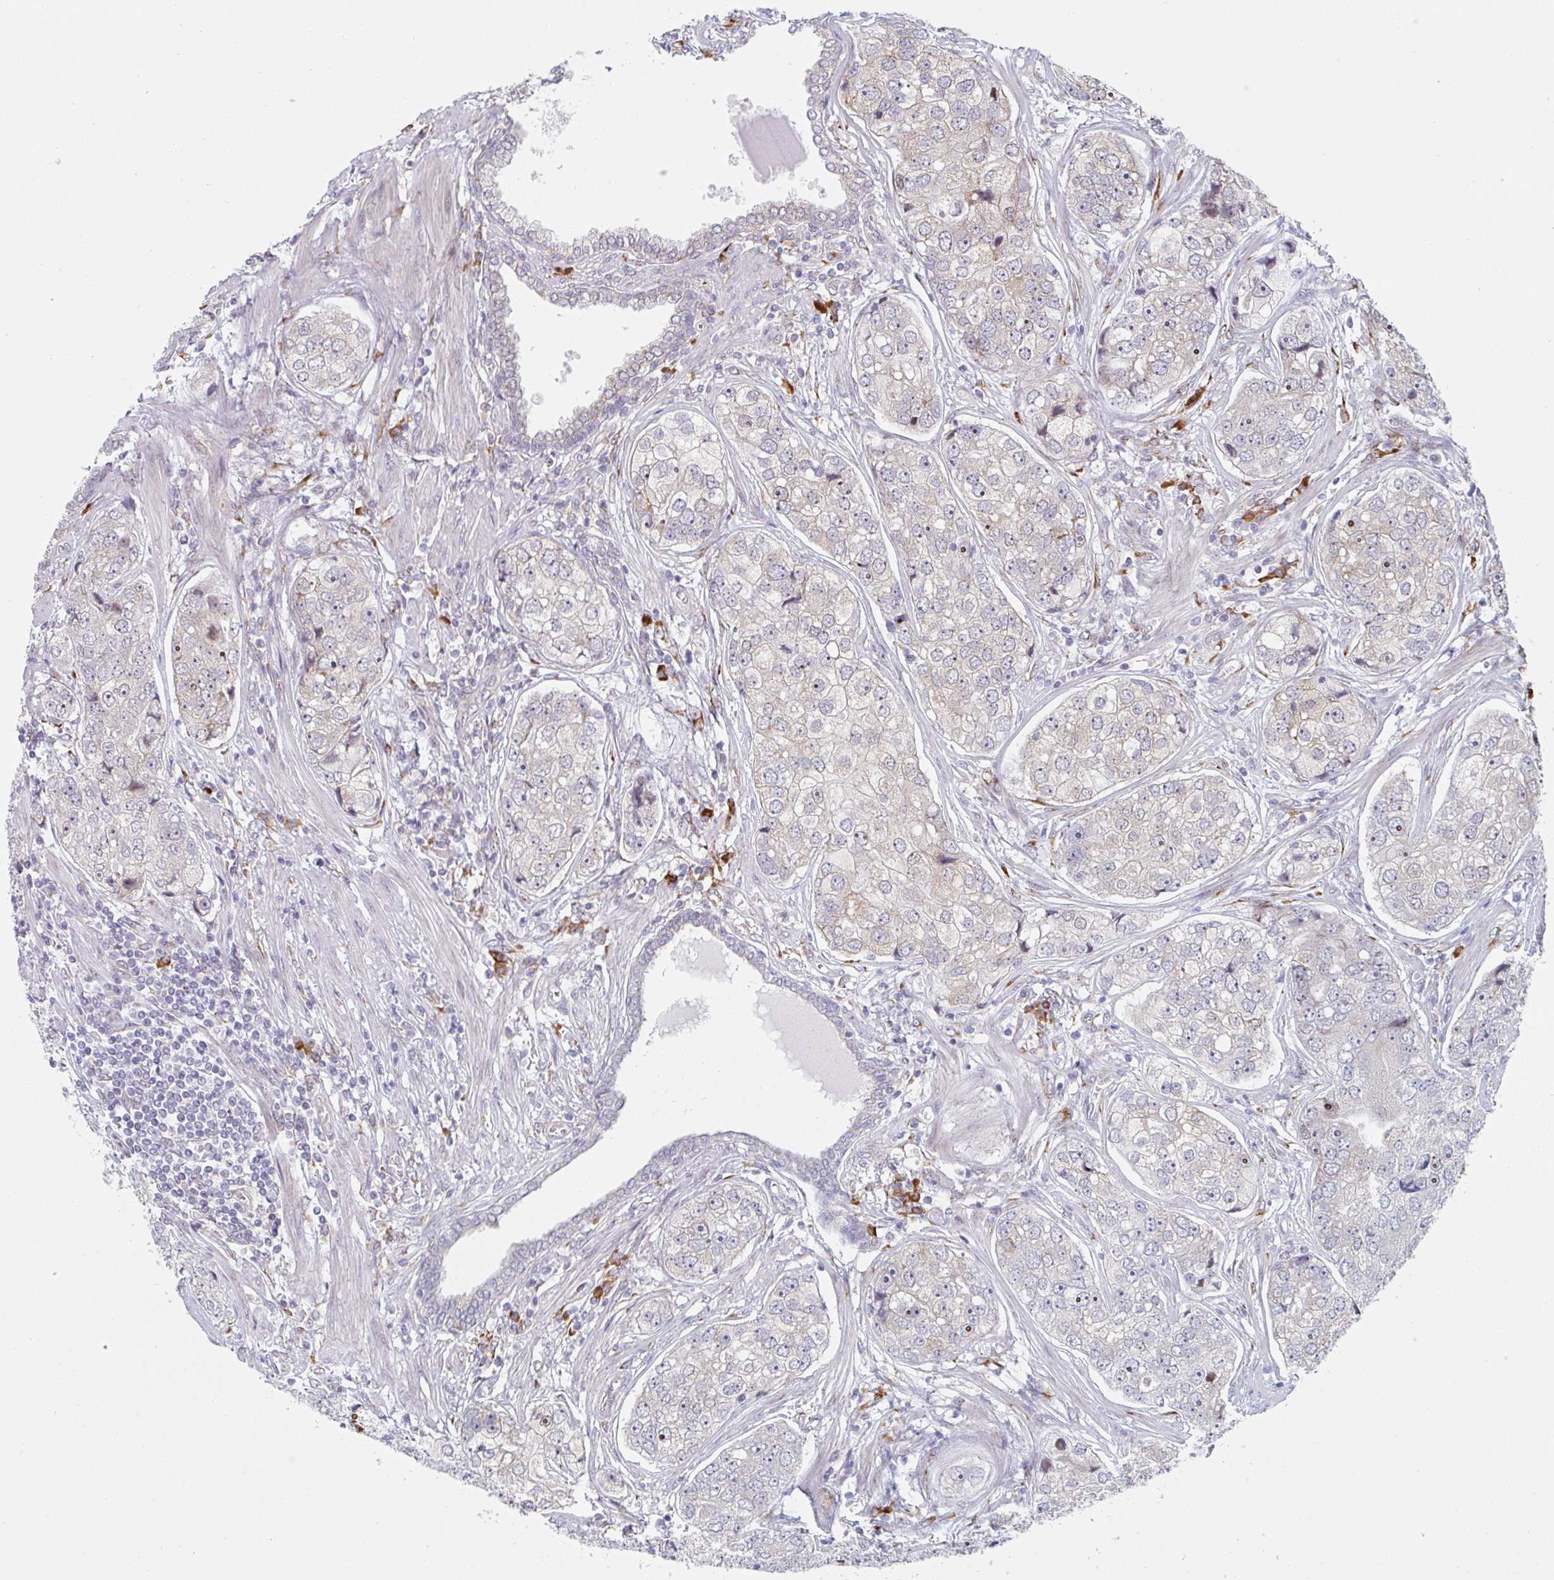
{"staining": {"intensity": "negative", "quantity": "none", "location": "none"}, "tissue": "prostate cancer", "cell_type": "Tumor cells", "image_type": "cancer", "snomed": [{"axis": "morphology", "description": "Adenocarcinoma, High grade"}, {"axis": "topography", "description": "Prostate"}], "caption": "Immunohistochemical staining of adenocarcinoma (high-grade) (prostate) shows no significant expression in tumor cells. The staining is performed using DAB brown chromogen with nuclei counter-stained in using hematoxylin.", "gene": "TRAPPC10", "patient": {"sex": "male", "age": 60}}